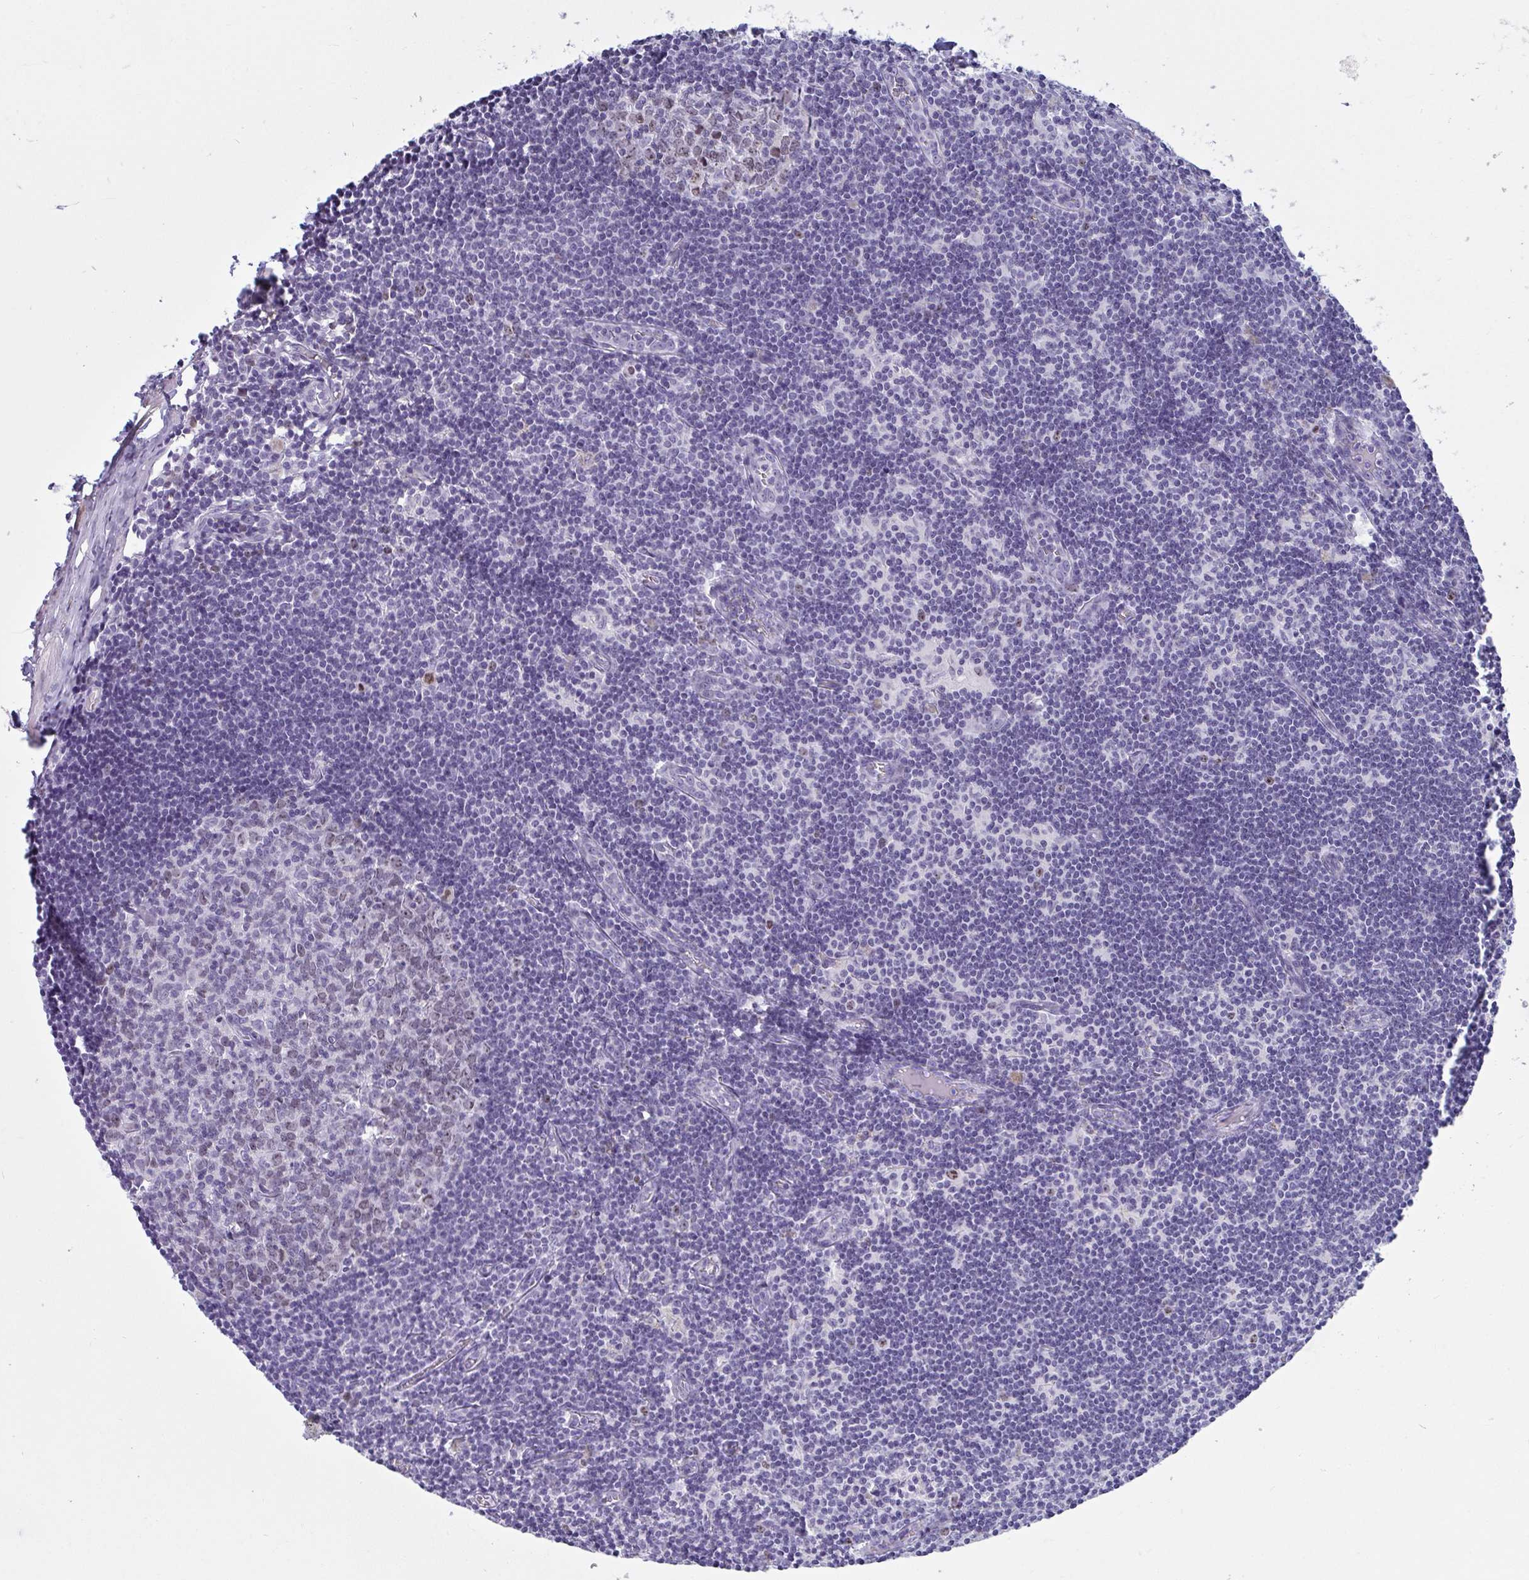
{"staining": {"intensity": "moderate", "quantity": "<25%", "location": "nuclear"}, "tissue": "lymph node", "cell_type": "Germinal center cells", "image_type": "normal", "snomed": [{"axis": "morphology", "description": "Normal tissue, NOS"}, {"axis": "topography", "description": "Lymph node"}], "caption": "Brown immunohistochemical staining in normal human lymph node reveals moderate nuclear positivity in about <25% of germinal center cells. Using DAB (3,3'-diaminobenzidine) (brown) and hematoxylin (blue) stains, captured at high magnification using brightfield microscopy.", "gene": "SUZ12", "patient": {"sex": "female", "age": 31}}